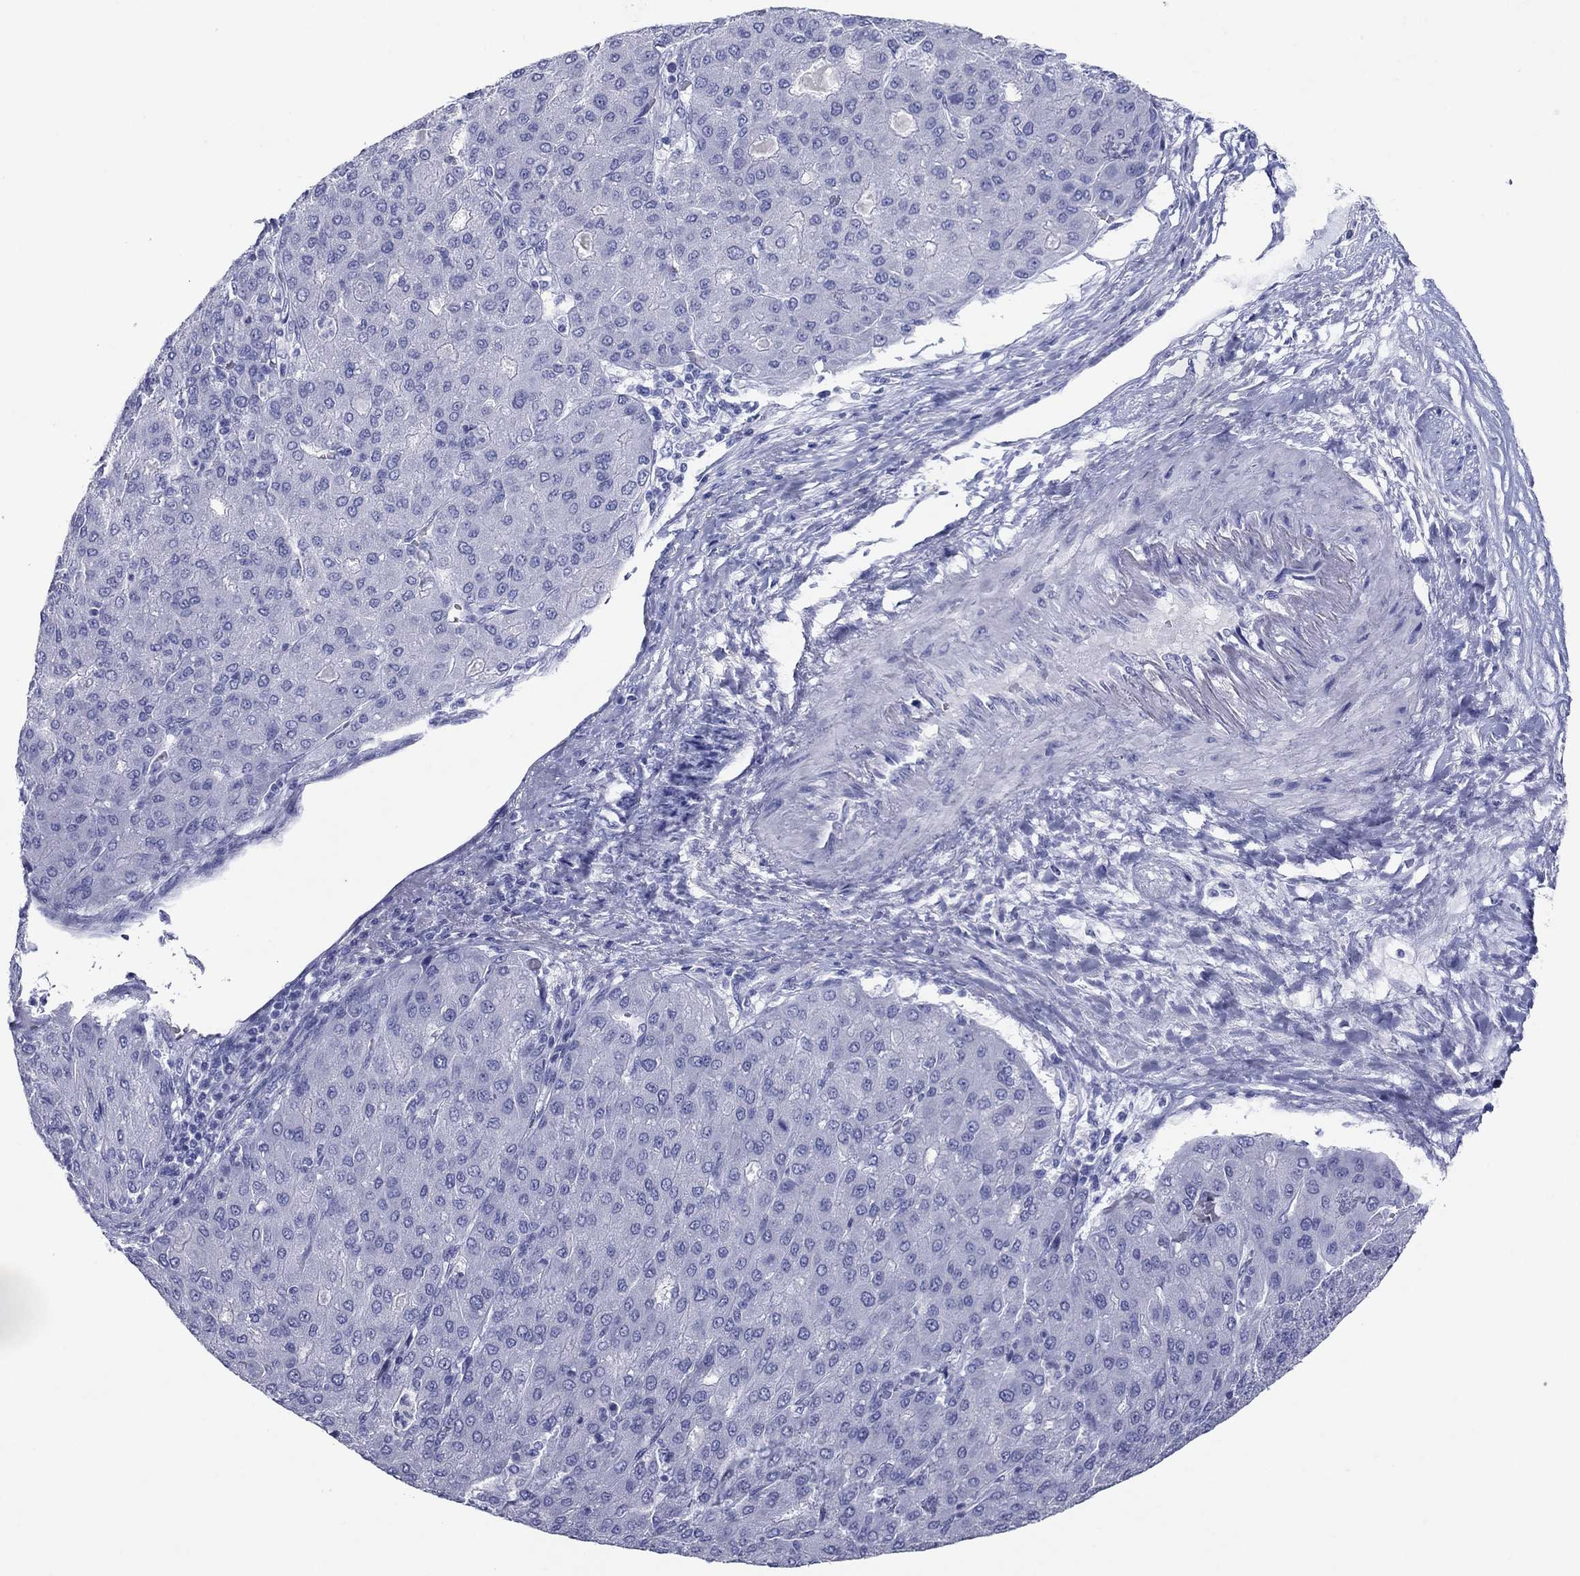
{"staining": {"intensity": "negative", "quantity": "none", "location": "none"}, "tissue": "liver cancer", "cell_type": "Tumor cells", "image_type": "cancer", "snomed": [{"axis": "morphology", "description": "Carcinoma, Hepatocellular, NOS"}, {"axis": "topography", "description": "Liver"}], "caption": "This is an IHC micrograph of hepatocellular carcinoma (liver). There is no staining in tumor cells.", "gene": "ATP4A", "patient": {"sex": "male", "age": 65}}